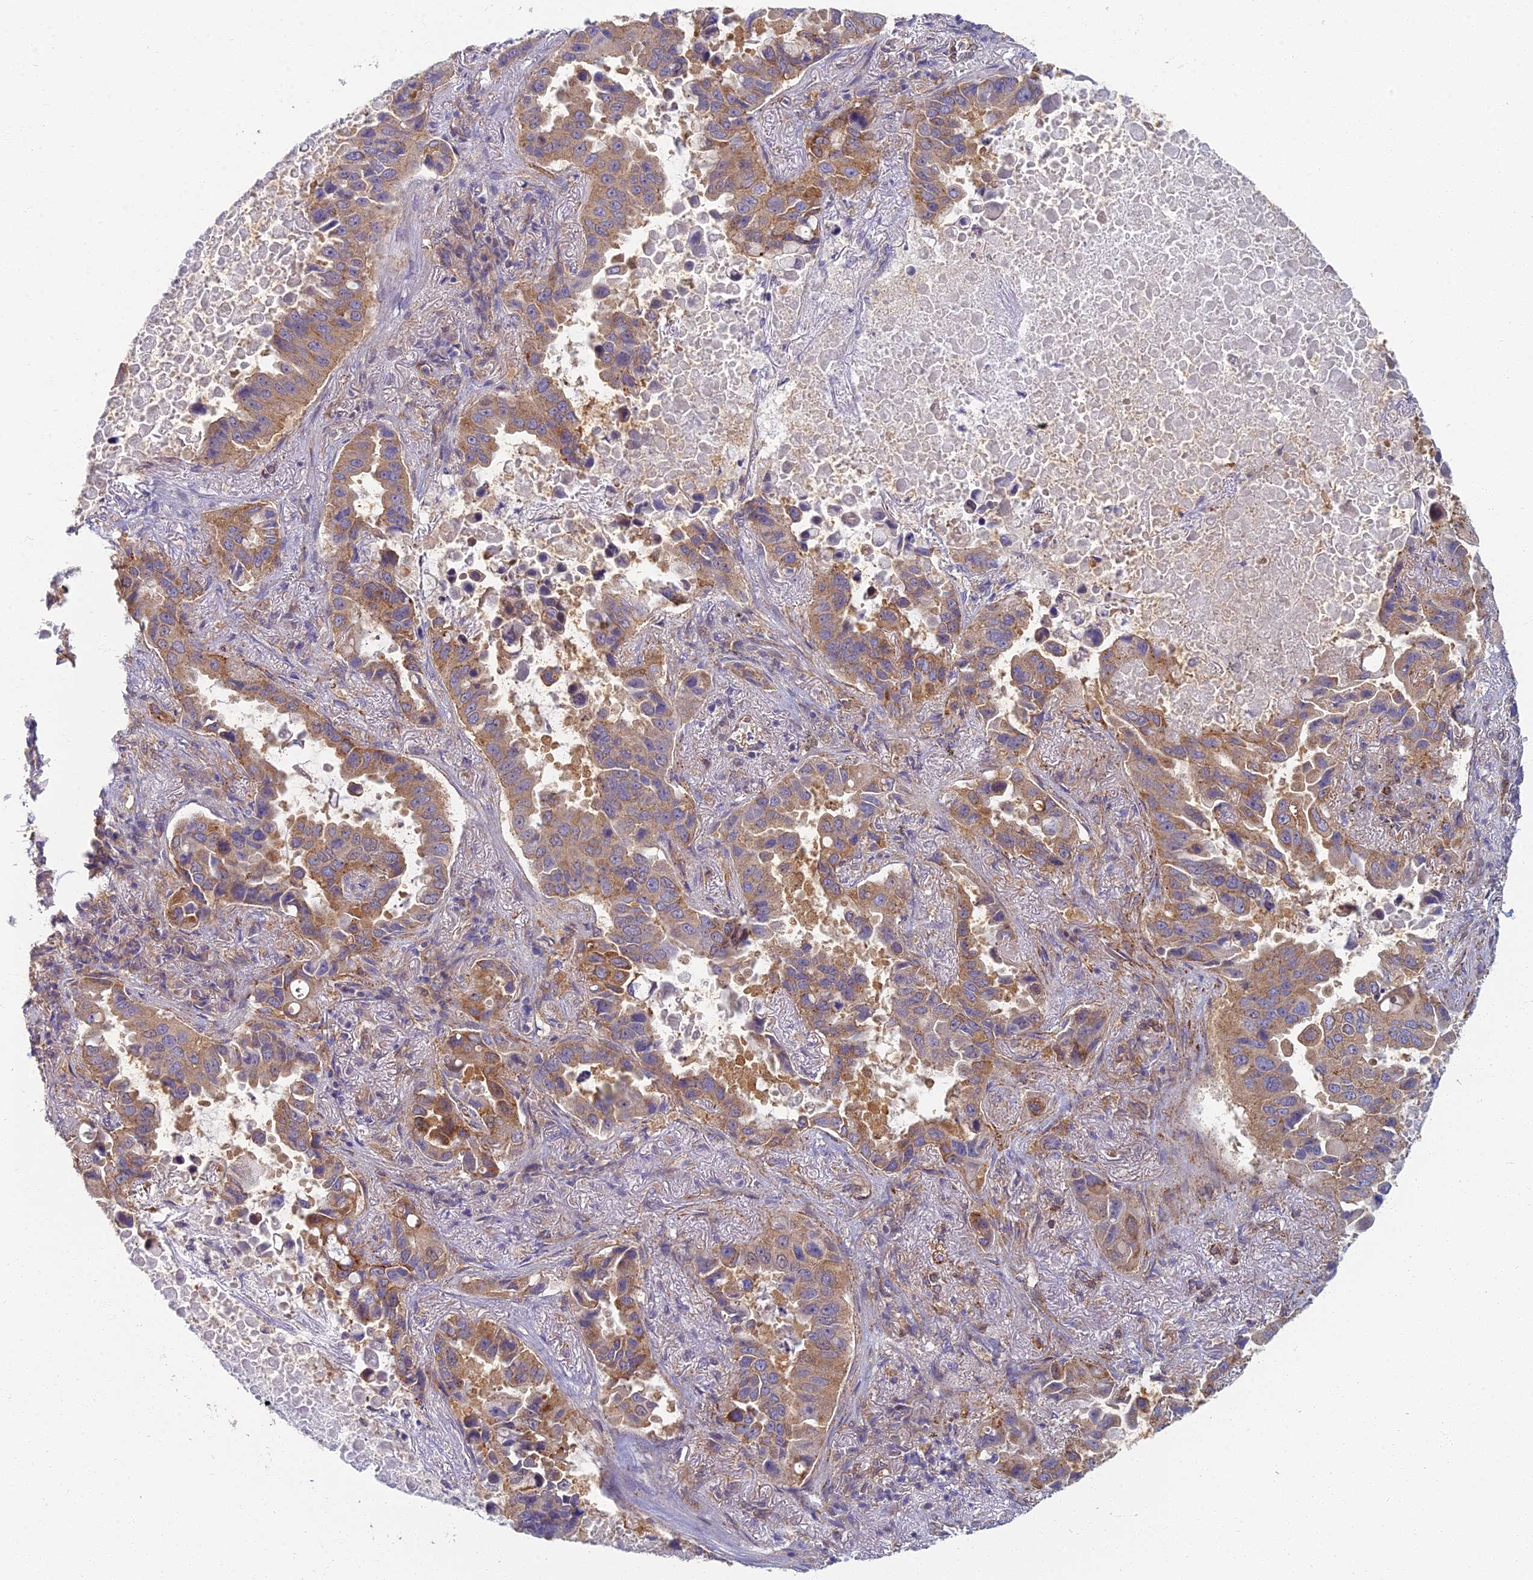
{"staining": {"intensity": "moderate", "quantity": ">75%", "location": "cytoplasmic/membranous"}, "tissue": "lung cancer", "cell_type": "Tumor cells", "image_type": "cancer", "snomed": [{"axis": "morphology", "description": "Adenocarcinoma, NOS"}, {"axis": "topography", "description": "Lung"}], "caption": "Lung cancer (adenocarcinoma) stained with DAB (3,3'-diaminobenzidine) IHC shows medium levels of moderate cytoplasmic/membranous staining in approximately >75% of tumor cells.", "gene": "RBSN", "patient": {"sex": "male", "age": 64}}